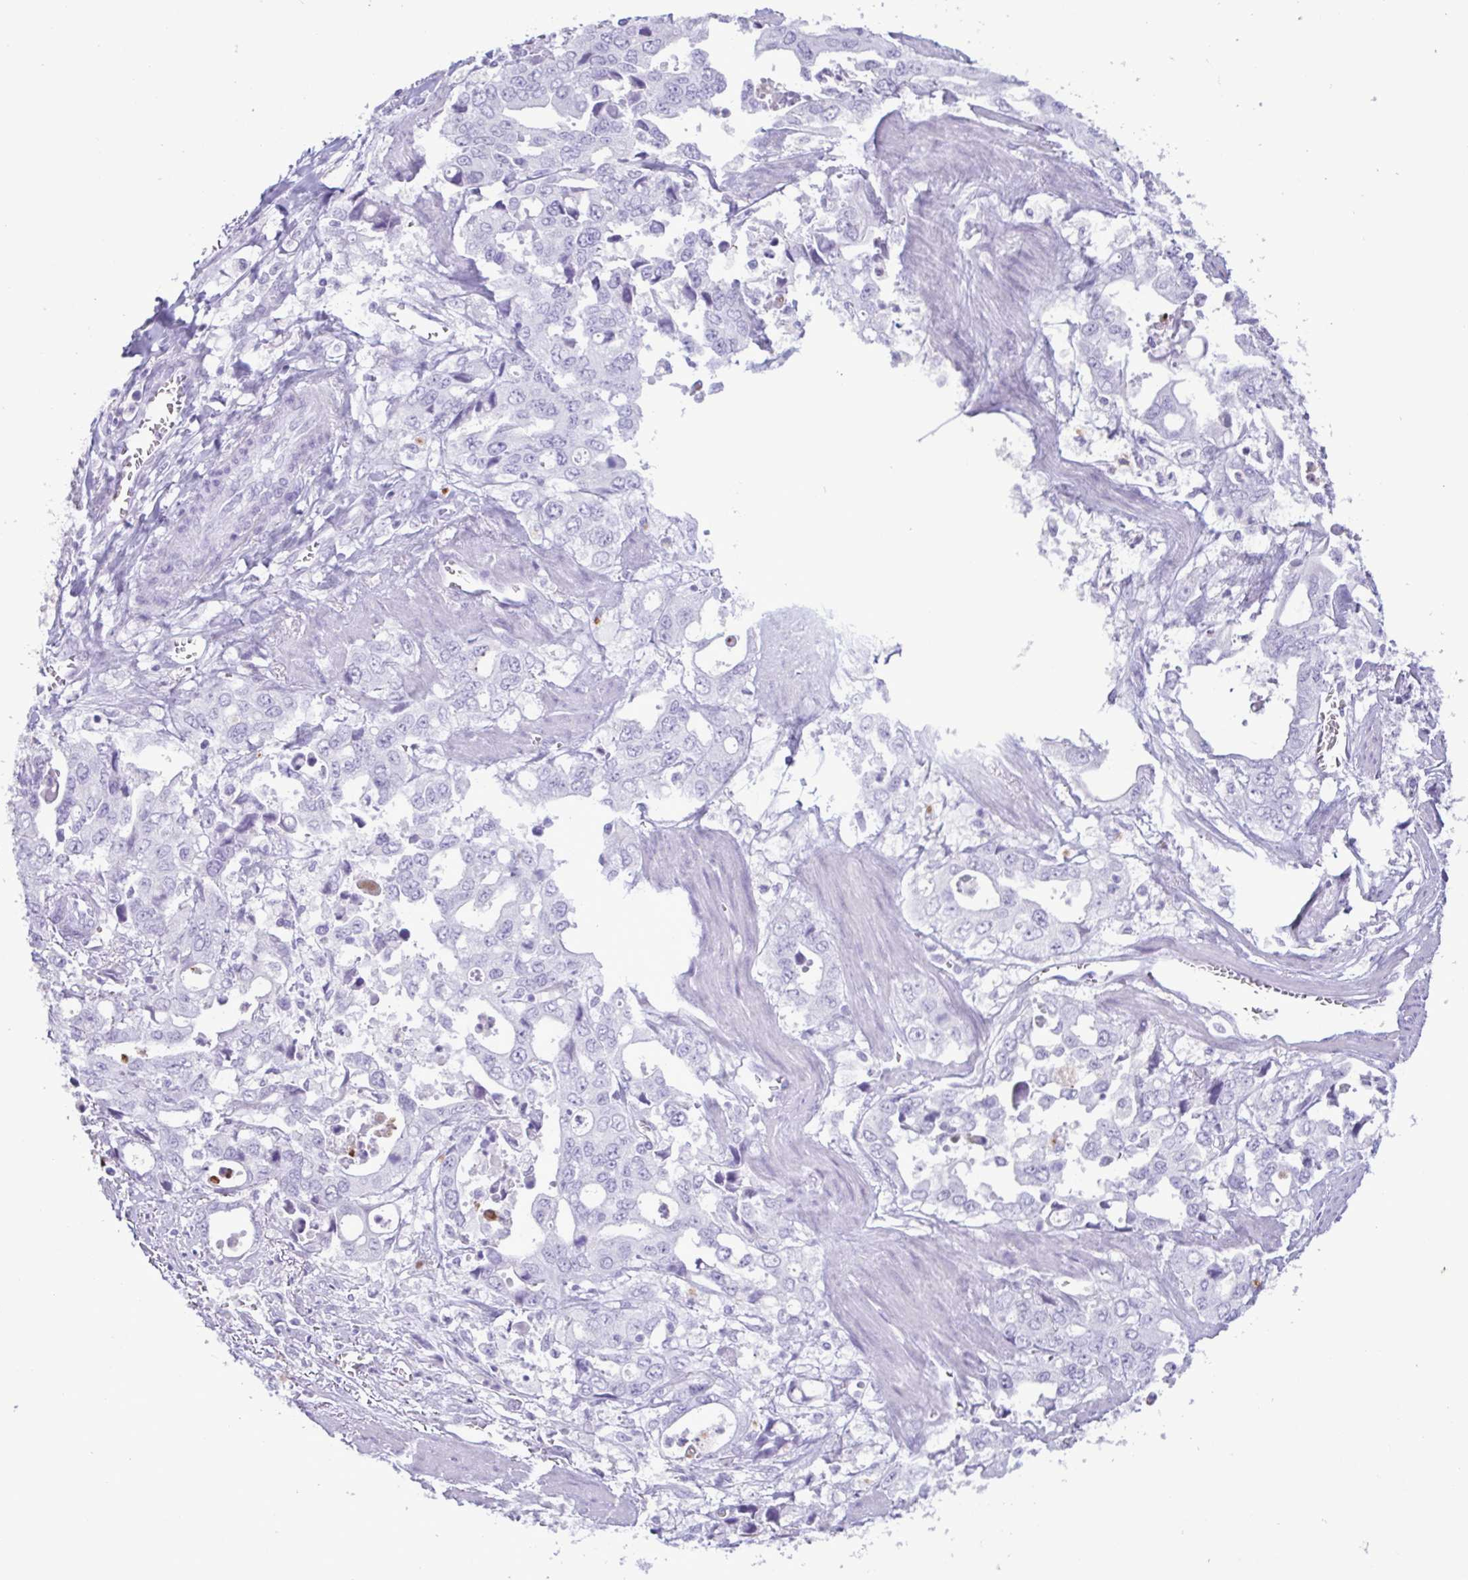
{"staining": {"intensity": "negative", "quantity": "none", "location": "none"}, "tissue": "stomach cancer", "cell_type": "Tumor cells", "image_type": "cancer", "snomed": [{"axis": "morphology", "description": "Adenocarcinoma, NOS"}, {"axis": "topography", "description": "Stomach, upper"}], "caption": "DAB (3,3'-diaminobenzidine) immunohistochemical staining of stomach cancer displays no significant expression in tumor cells.", "gene": "LTF", "patient": {"sex": "male", "age": 74}}